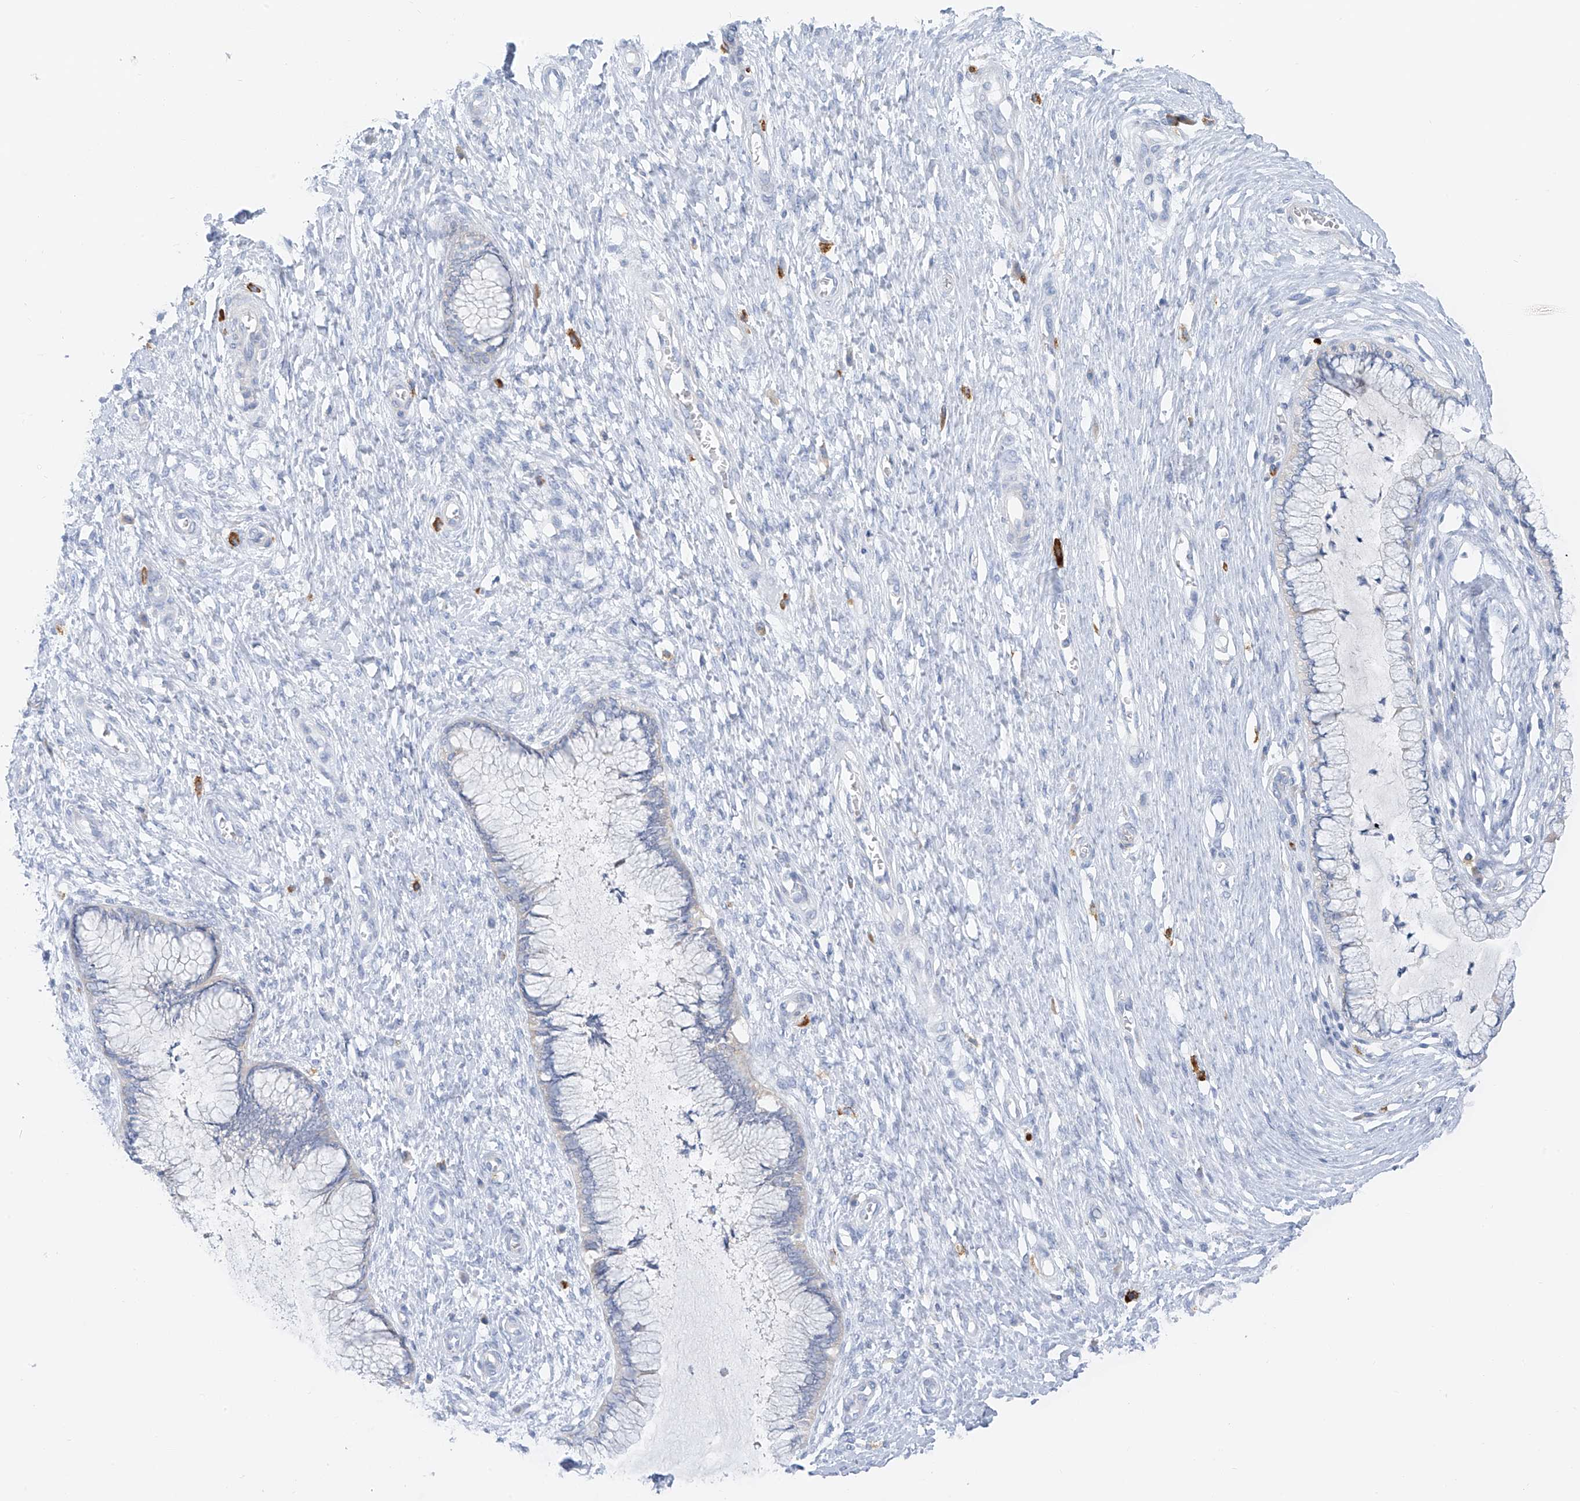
{"staining": {"intensity": "negative", "quantity": "none", "location": "none"}, "tissue": "cervix", "cell_type": "Glandular cells", "image_type": "normal", "snomed": [{"axis": "morphology", "description": "Normal tissue, NOS"}, {"axis": "topography", "description": "Cervix"}], "caption": "This is an immunohistochemistry histopathology image of benign cervix. There is no expression in glandular cells.", "gene": "POMGNT2", "patient": {"sex": "female", "age": 55}}